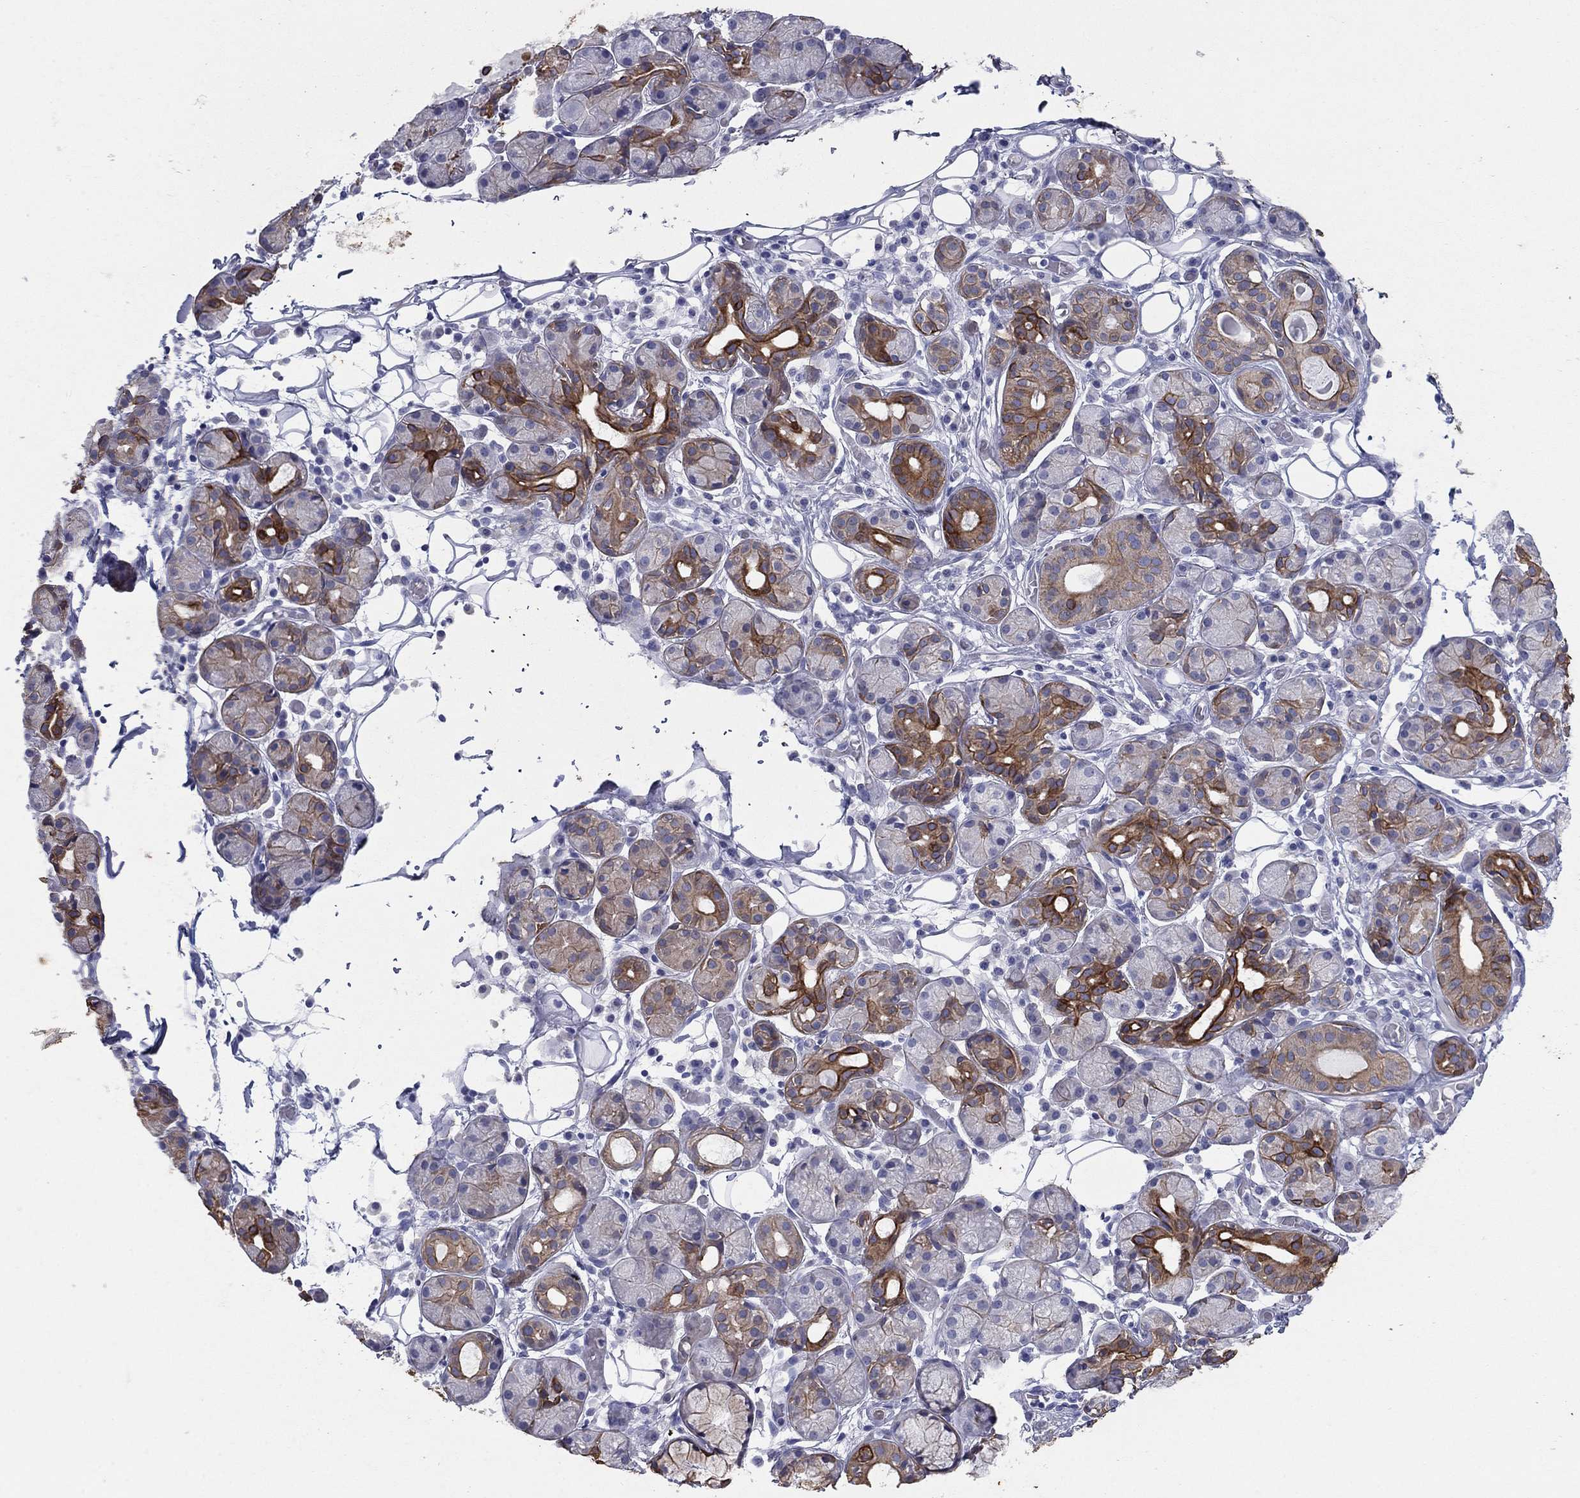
{"staining": {"intensity": "strong", "quantity": "<25%", "location": "cytoplasmic/membranous"}, "tissue": "salivary gland", "cell_type": "Glandular cells", "image_type": "normal", "snomed": [{"axis": "morphology", "description": "Normal tissue, NOS"}, {"axis": "topography", "description": "Salivary gland"}, {"axis": "topography", "description": "Peripheral nerve tissue"}], "caption": "IHC of unremarkable human salivary gland shows medium levels of strong cytoplasmic/membranous positivity in about <25% of glandular cells. (DAB = brown stain, brightfield microscopy at high magnification).", "gene": "KRT75", "patient": {"sex": "male", "age": 71}}